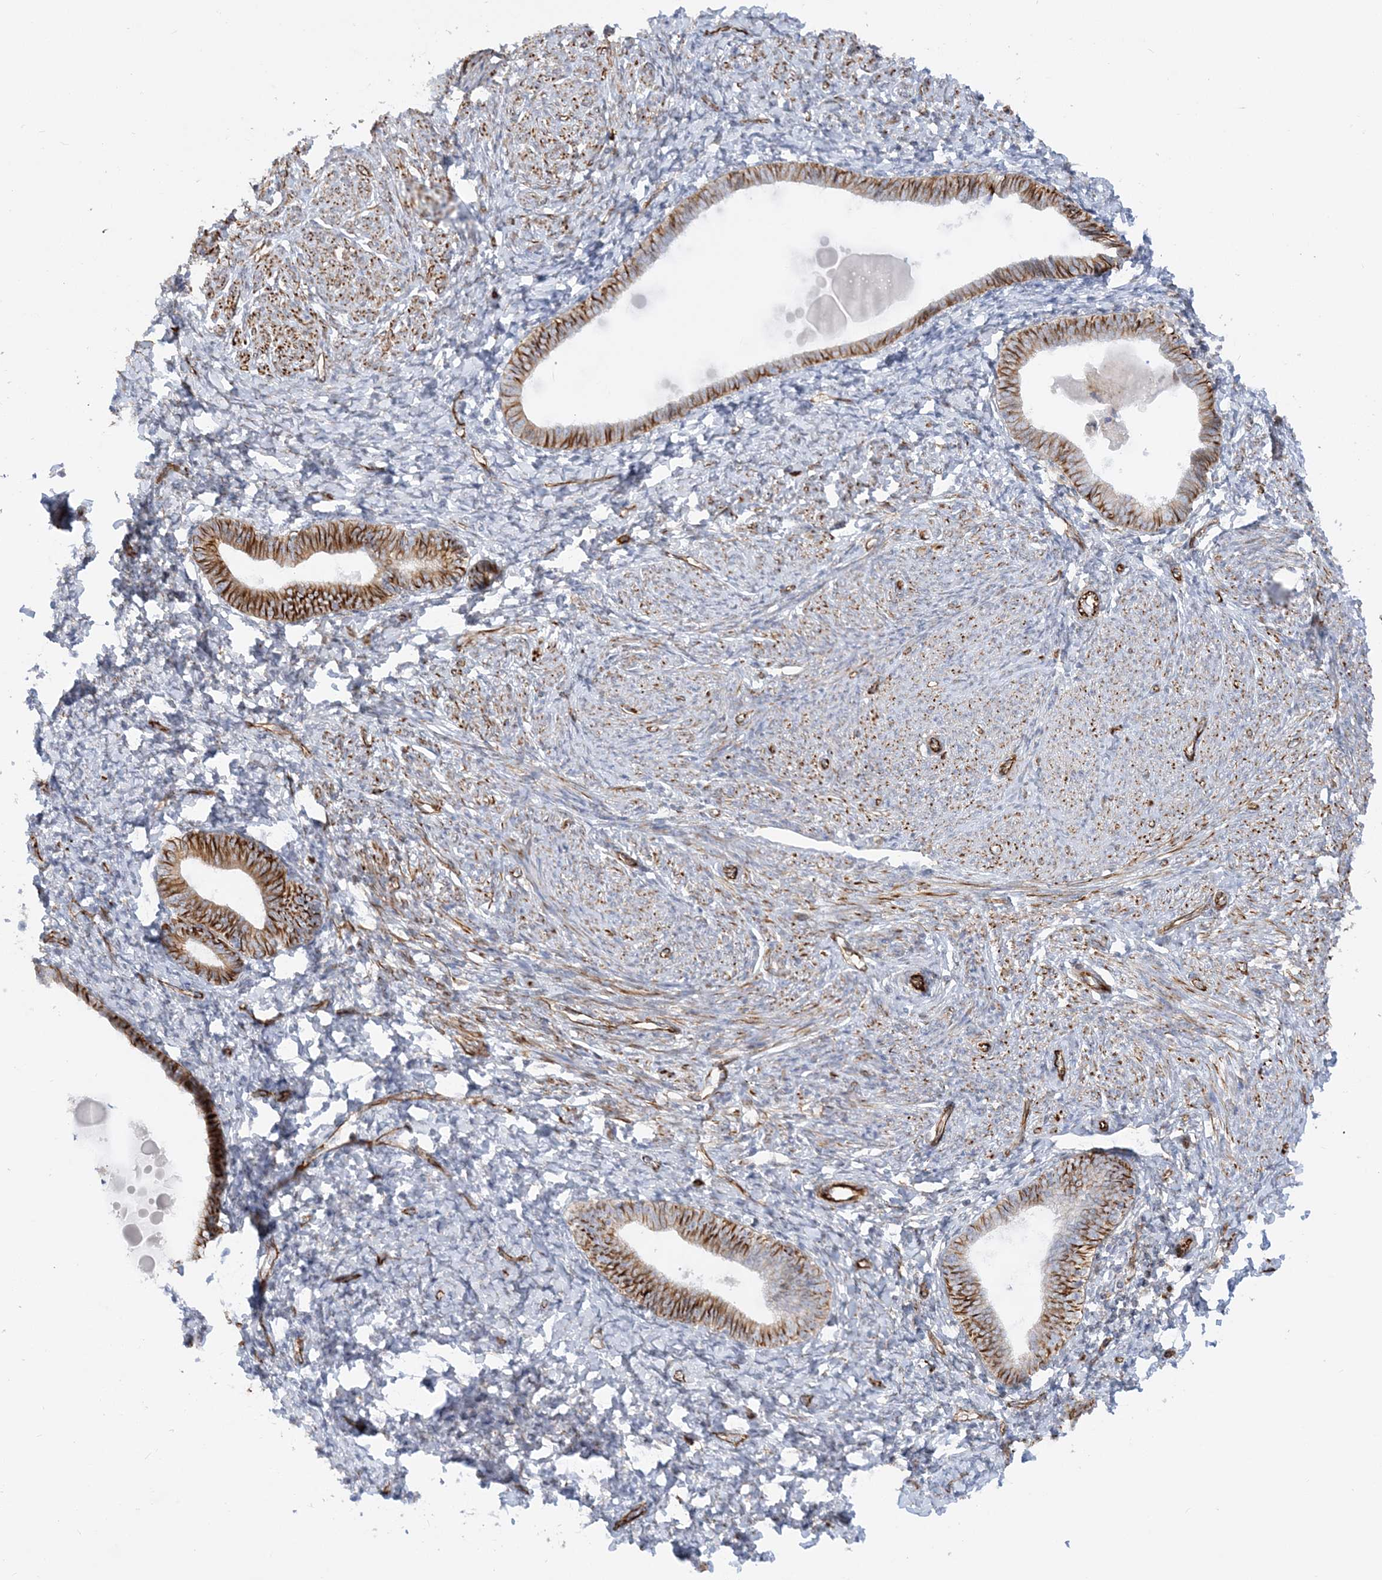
{"staining": {"intensity": "weak", "quantity": "25%-75%", "location": "cytoplasmic/membranous"}, "tissue": "endometrium", "cell_type": "Cells in endometrial stroma", "image_type": "normal", "snomed": [{"axis": "morphology", "description": "Normal tissue, NOS"}, {"axis": "topography", "description": "Endometrium"}], "caption": "Immunohistochemistry of normal human endometrium displays low levels of weak cytoplasmic/membranous staining in approximately 25%-75% of cells in endometrial stroma.", "gene": "SCLT1", "patient": {"sex": "female", "age": 72}}